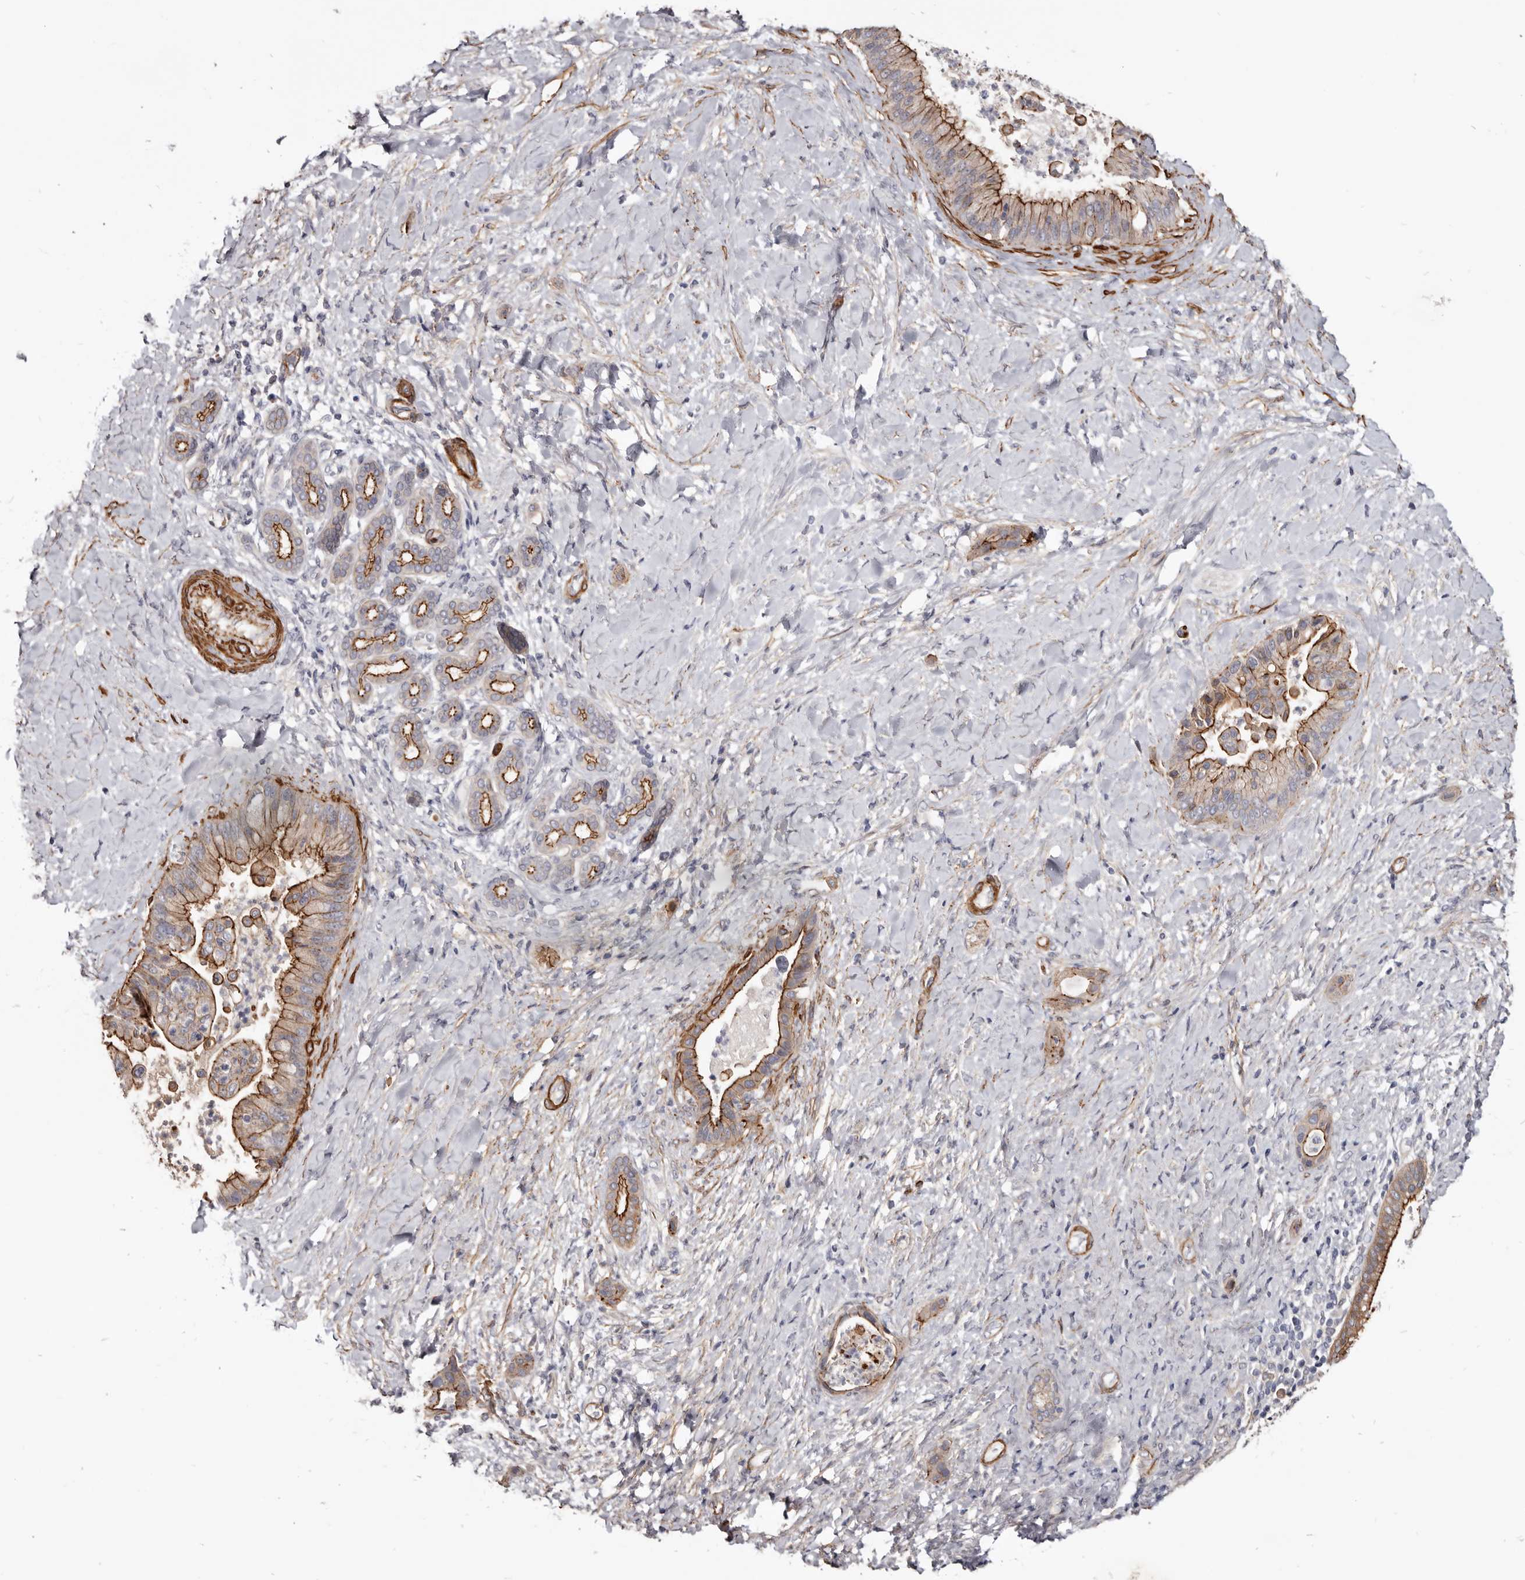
{"staining": {"intensity": "strong", "quantity": ">75%", "location": "cytoplasmic/membranous"}, "tissue": "liver cancer", "cell_type": "Tumor cells", "image_type": "cancer", "snomed": [{"axis": "morphology", "description": "Cholangiocarcinoma"}, {"axis": "topography", "description": "Liver"}], "caption": "Protein expression analysis of cholangiocarcinoma (liver) shows strong cytoplasmic/membranous expression in approximately >75% of tumor cells. Immunohistochemistry (ihc) stains the protein in brown and the nuclei are stained blue.", "gene": "CGN", "patient": {"sex": "female", "age": 54}}